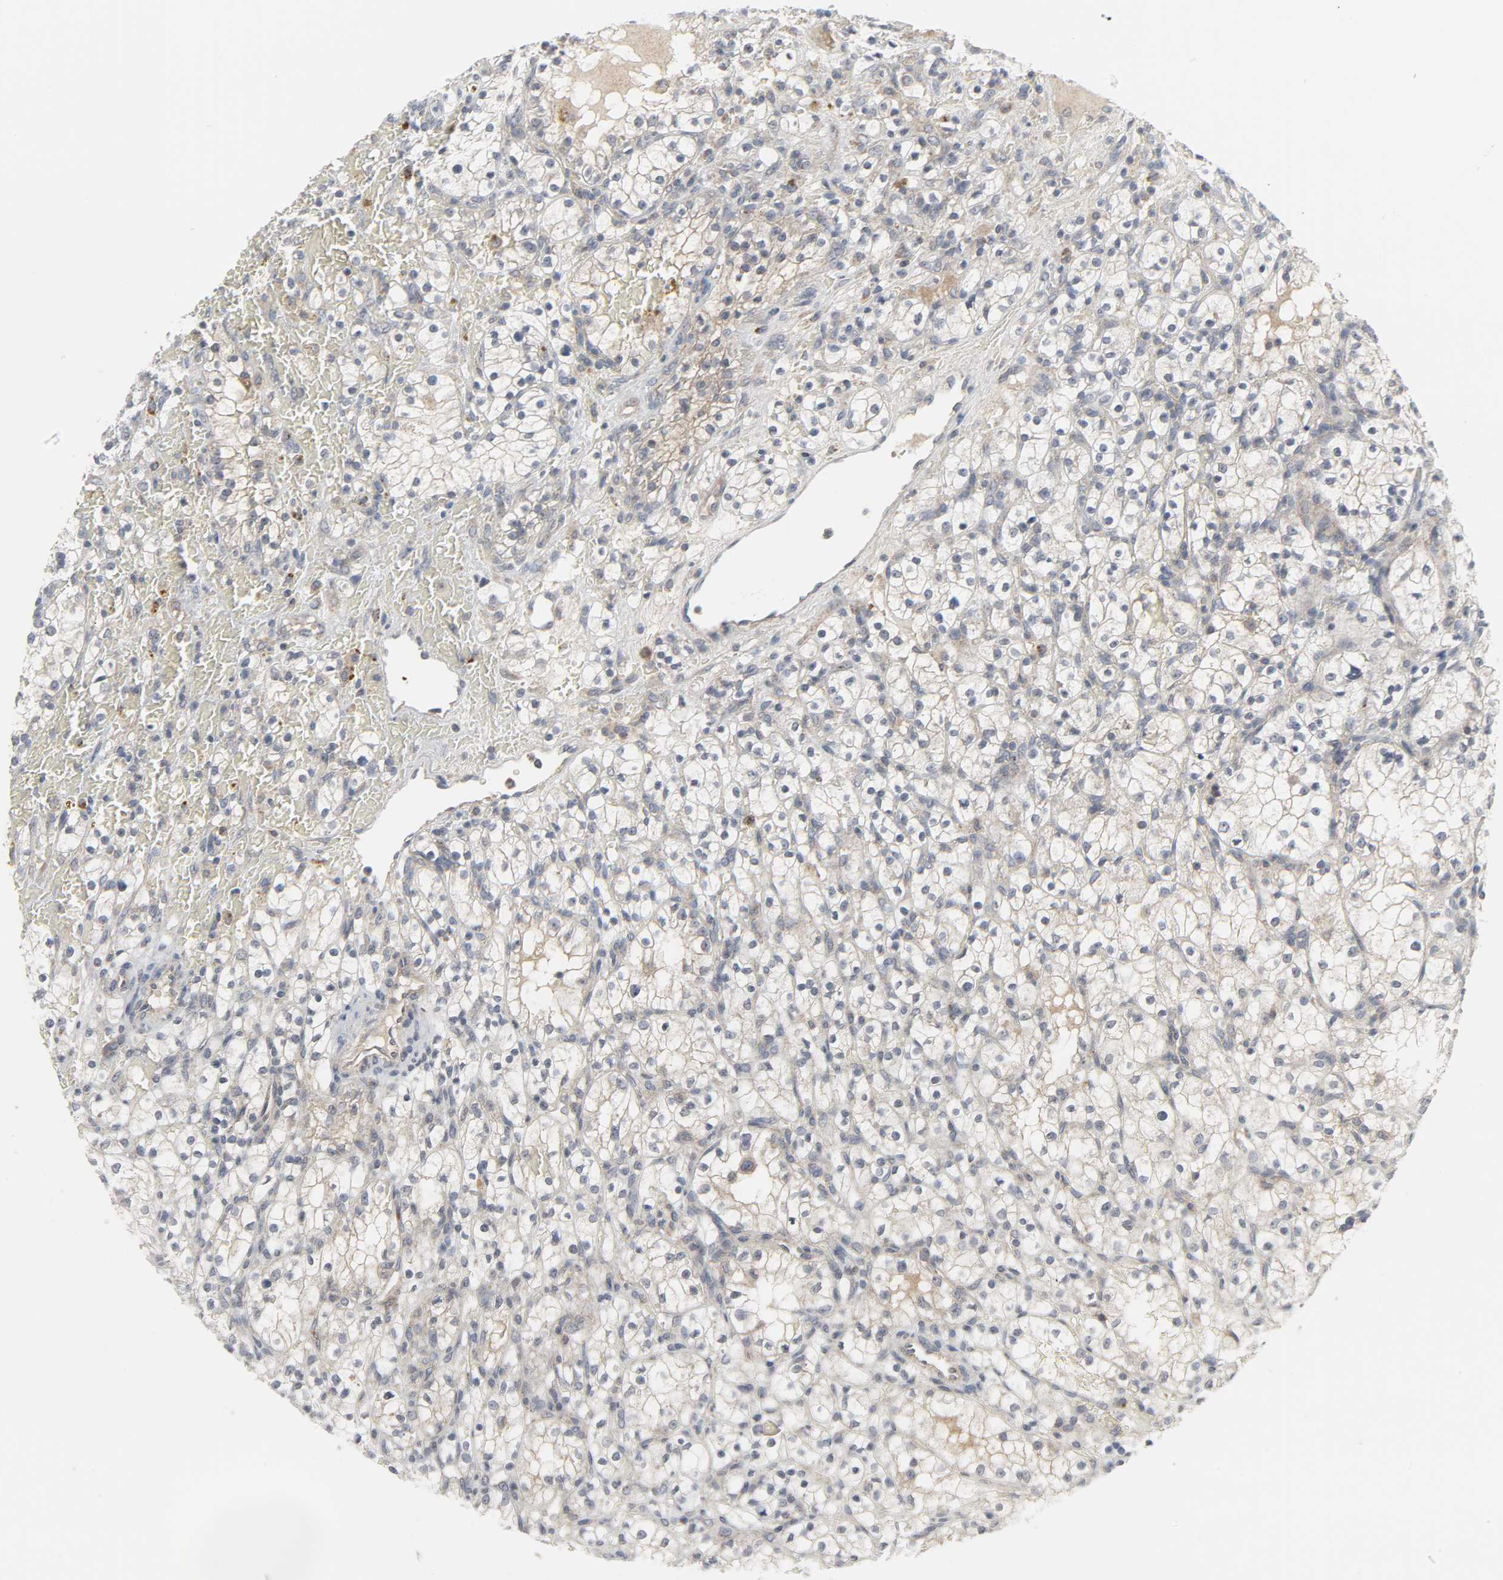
{"staining": {"intensity": "moderate", "quantity": "<25%", "location": "cytoplasmic/membranous"}, "tissue": "renal cancer", "cell_type": "Tumor cells", "image_type": "cancer", "snomed": [{"axis": "morphology", "description": "Normal tissue, NOS"}, {"axis": "morphology", "description": "Adenocarcinoma, NOS"}, {"axis": "topography", "description": "Kidney"}], "caption": "Protein staining displays moderate cytoplasmic/membranous expression in about <25% of tumor cells in adenocarcinoma (renal).", "gene": "CLIP1", "patient": {"sex": "female", "age": 55}}